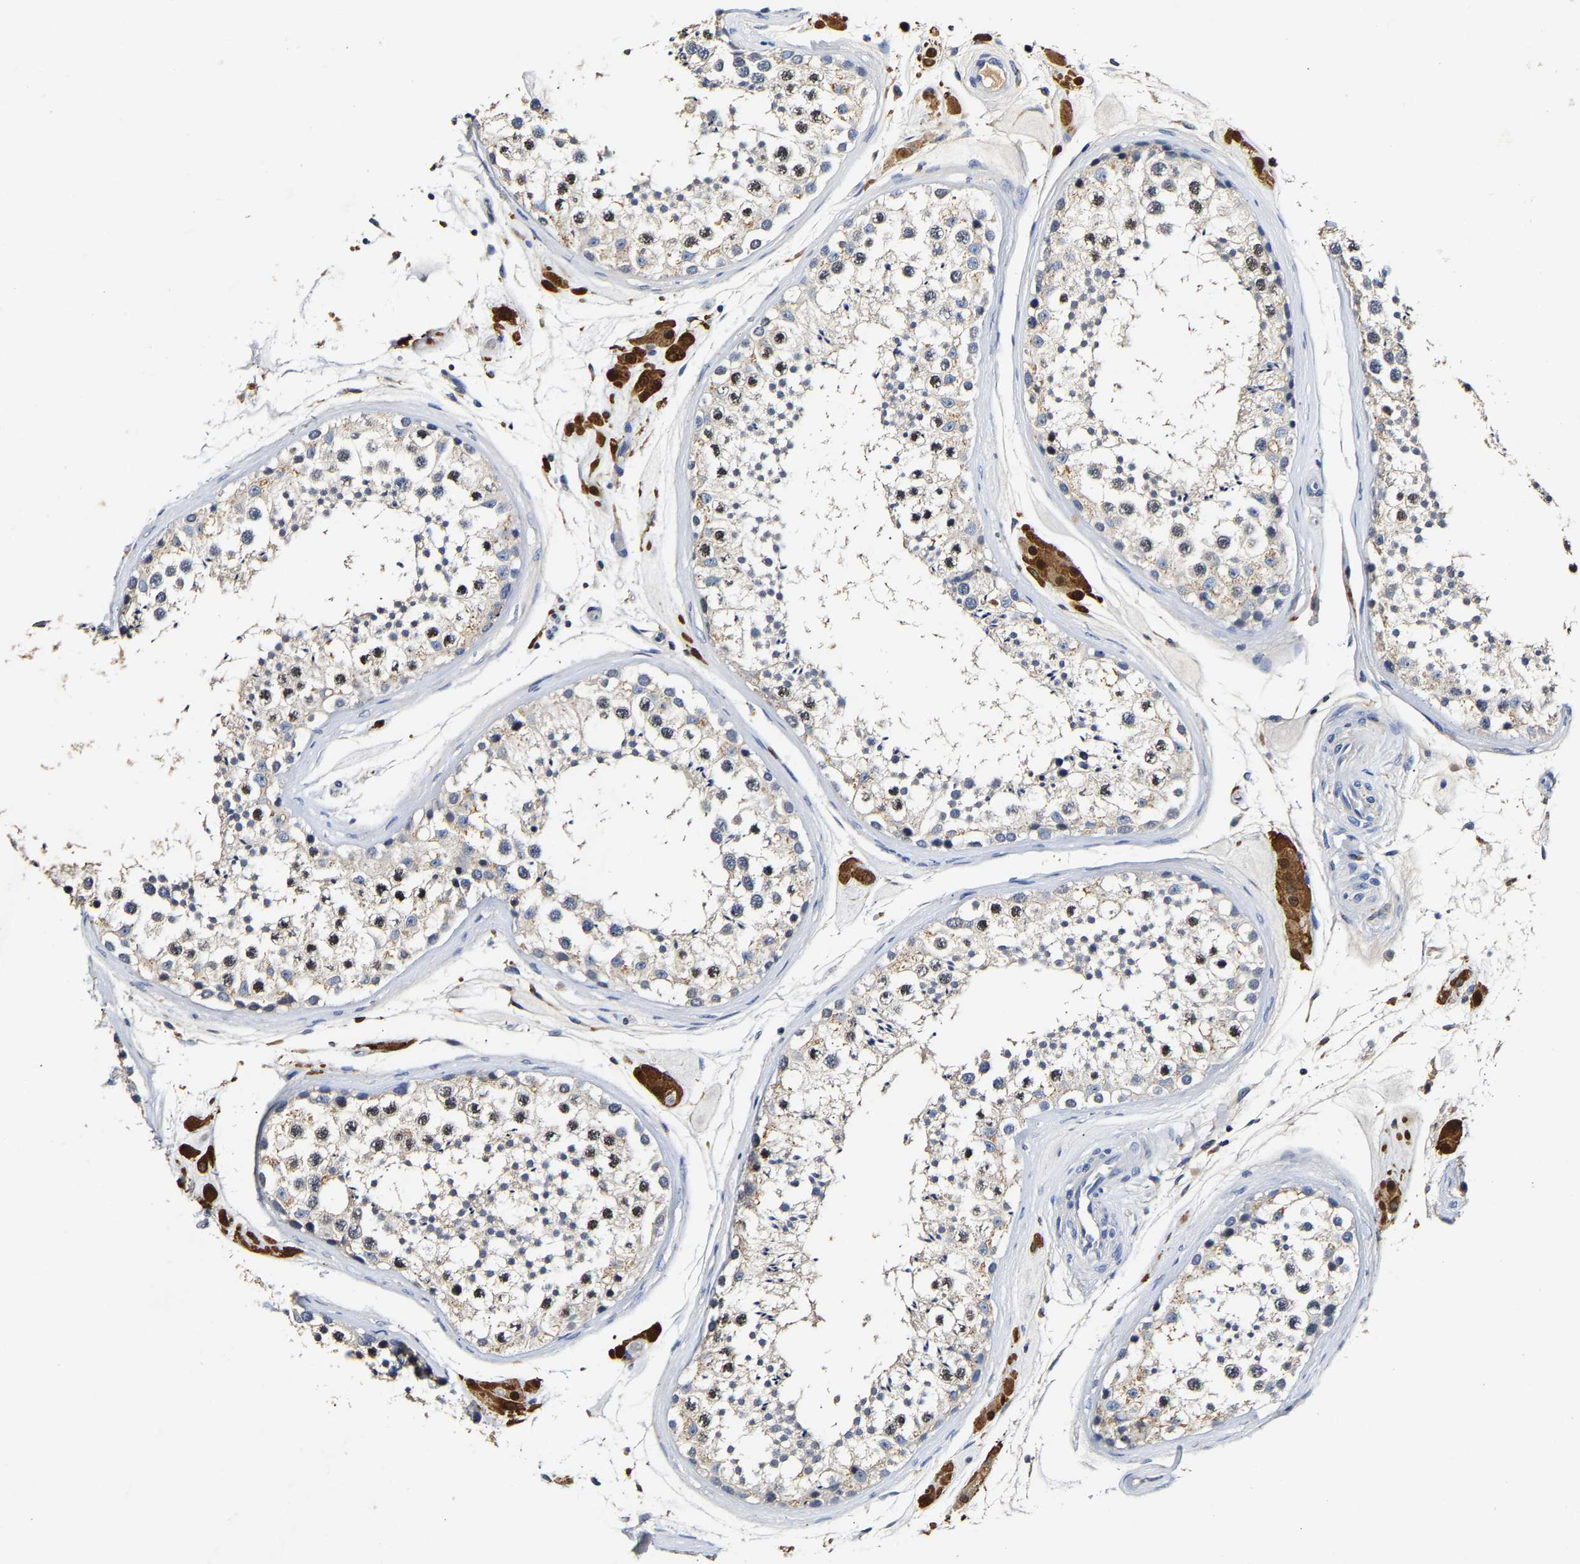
{"staining": {"intensity": "negative", "quantity": "none", "location": "none"}, "tissue": "testis", "cell_type": "Cells in seminiferous ducts", "image_type": "normal", "snomed": [{"axis": "morphology", "description": "Normal tissue, NOS"}, {"axis": "topography", "description": "Testis"}], "caption": "High magnification brightfield microscopy of normal testis stained with DAB (brown) and counterstained with hematoxylin (blue): cells in seminiferous ducts show no significant positivity. (Immunohistochemistry (ihc), brightfield microscopy, high magnification).", "gene": "SLCO2B1", "patient": {"sex": "male", "age": 46}}